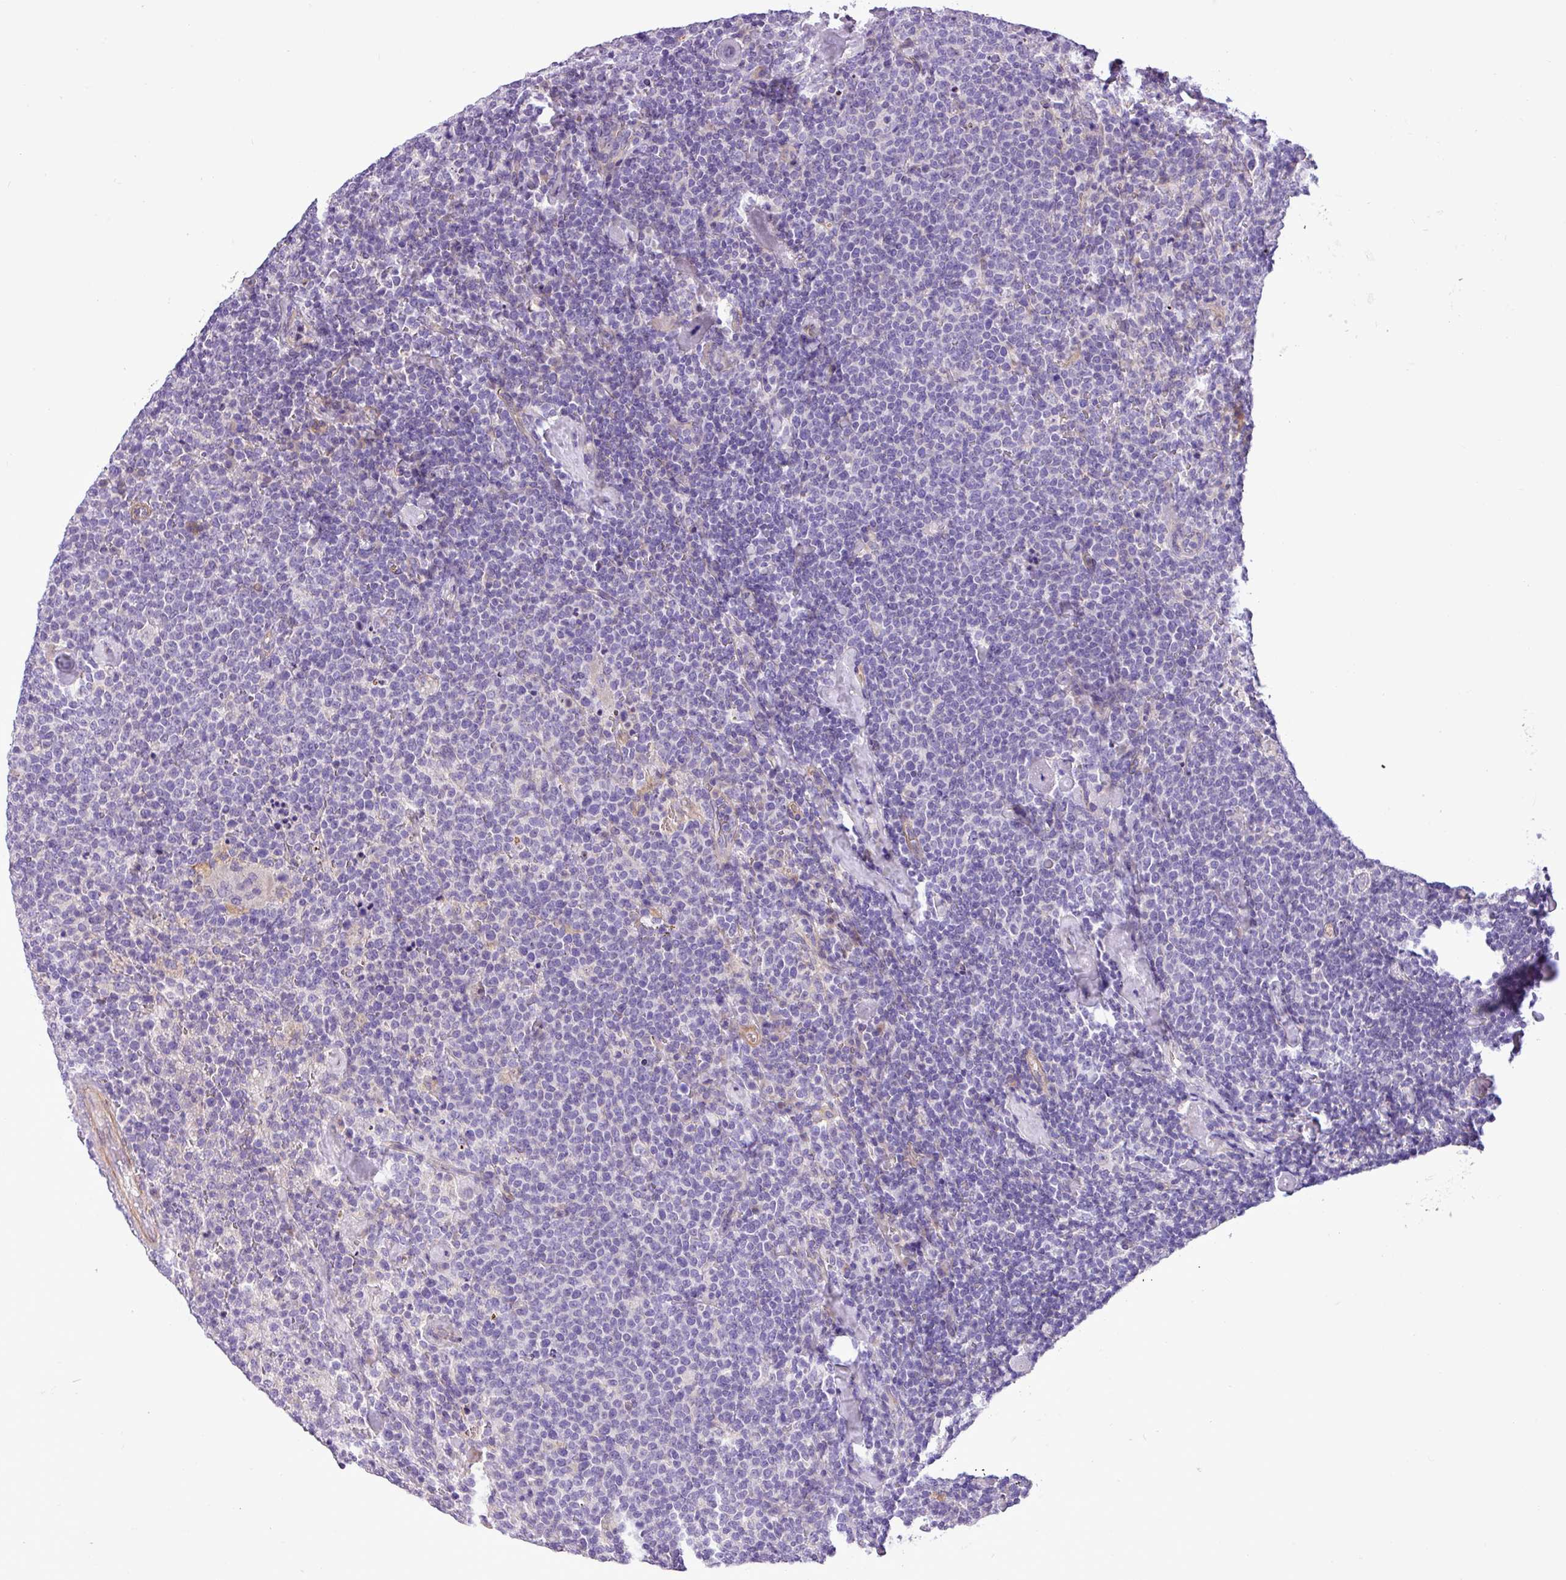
{"staining": {"intensity": "negative", "quantity": "none", "location": "none"}, "tissue": "lymphoma", "cell_type": "Tumor cells", "image_type": "cancer", "snomed": [{"axis": "morphology", "description": "Malignant lymphoma, non-Hodgkin's type, High grade"}, {"axis": "topography", "description": "Lymph node"}], "caption": "An IHC image of high-grade malignant lymphoma, non-Hodgkin's type is shown. There is no staining in tumor cells of high-grade malignant lymphoma, non-Hodgkin's type.", "gene": "C11orf91", "patient": {"sex": "male", "age": 61}}